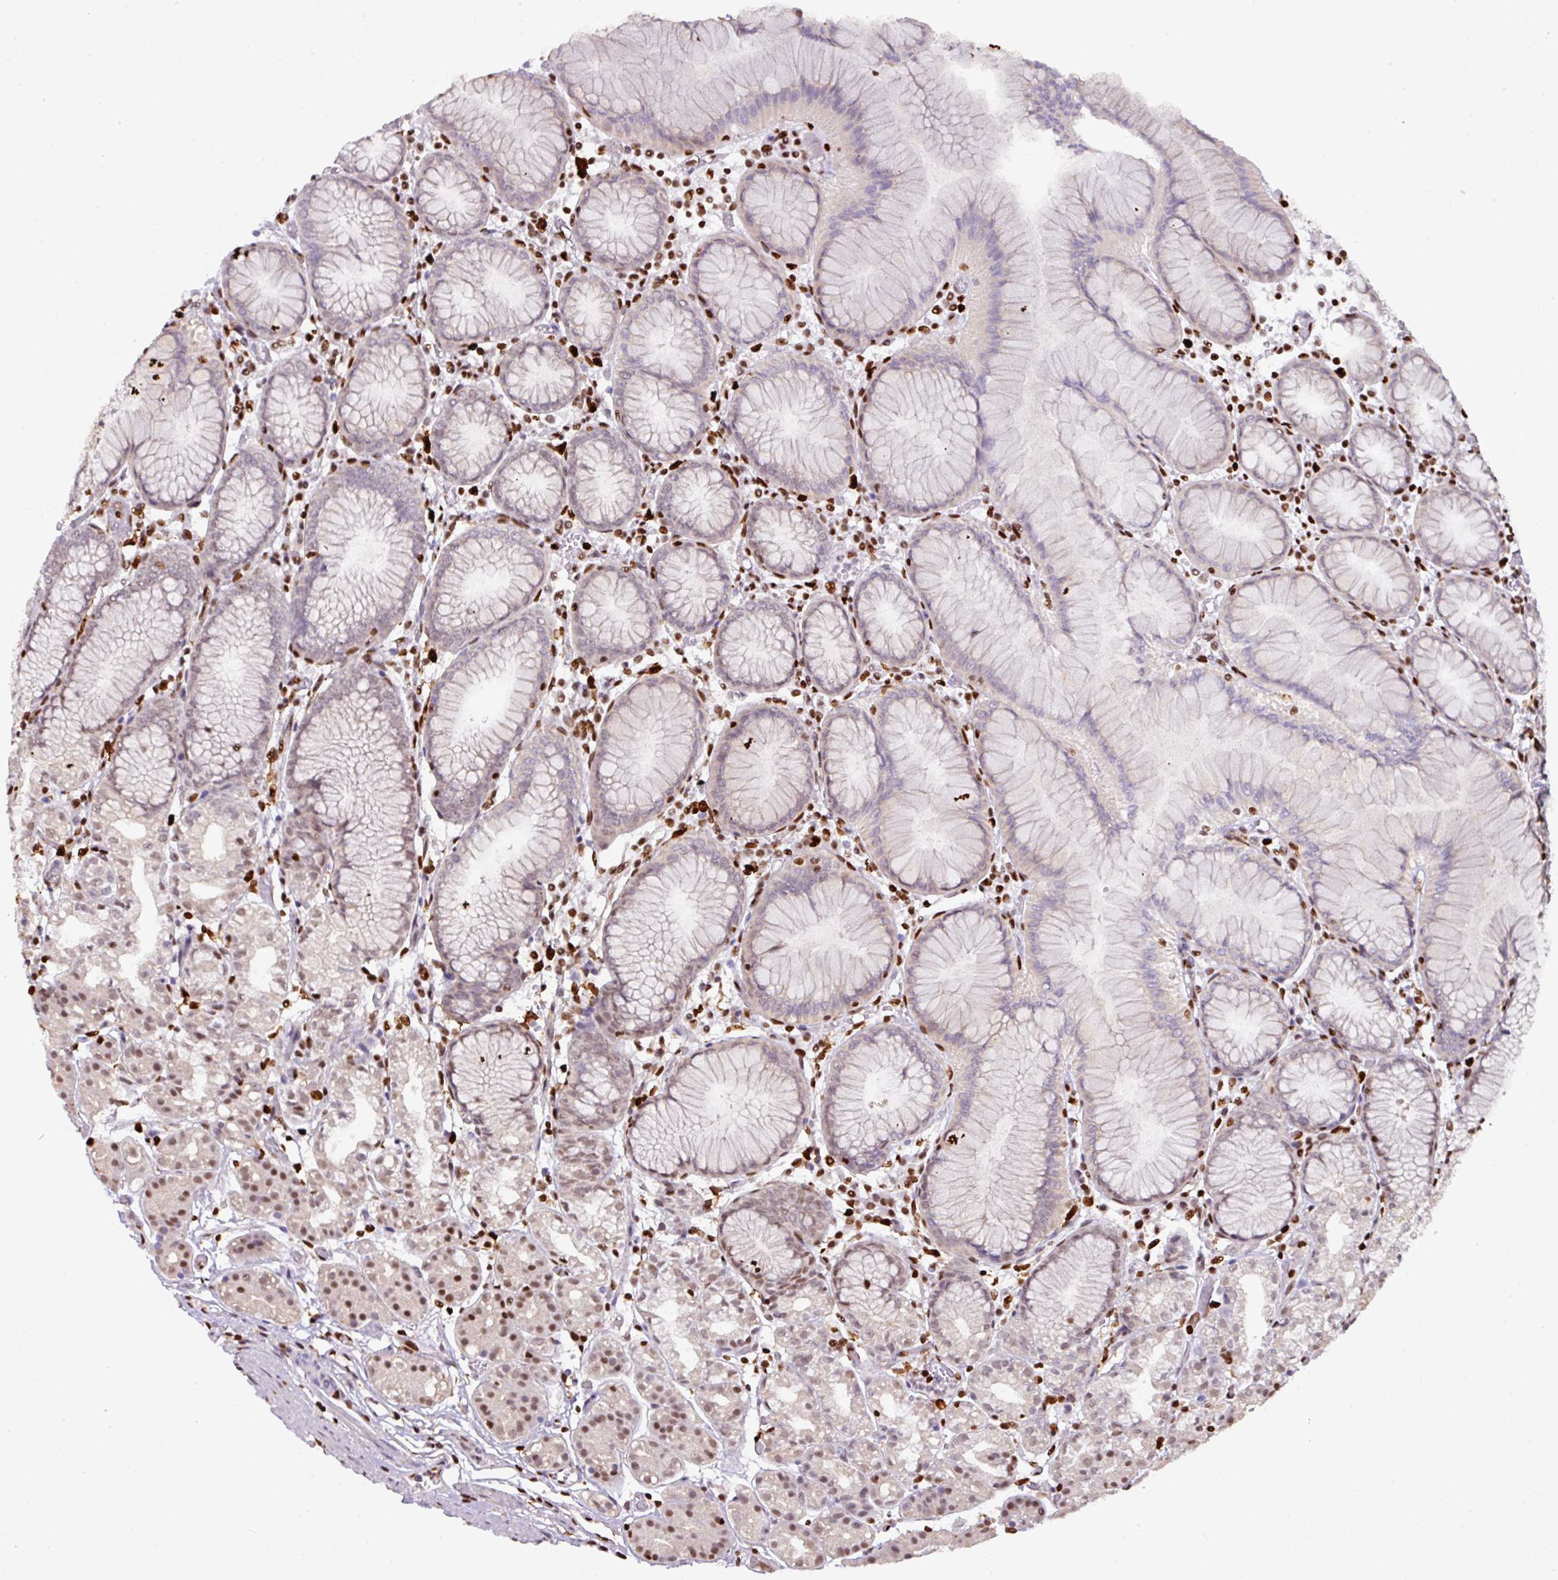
{"staining": {"intensity": "moderate", "quantity": "25%-75%", "location": "nuclear"}, "tissue": "stomach", "cell_type": "Glandular cells", "image_type": "normal", "snomed": [{"axis": "morphology", "description": "Normal tissue, NOS"}, {"axis": "topography", "description": "Stomach"}], "caption": "Approximately 25%-75% of glandular cells in unremarkable stomach show moderate nuclear protein staining as visualized by brown immunohistochemical staining.", "gene": "SAMHD1", "patient": {"sex": "female", "age": 57}}